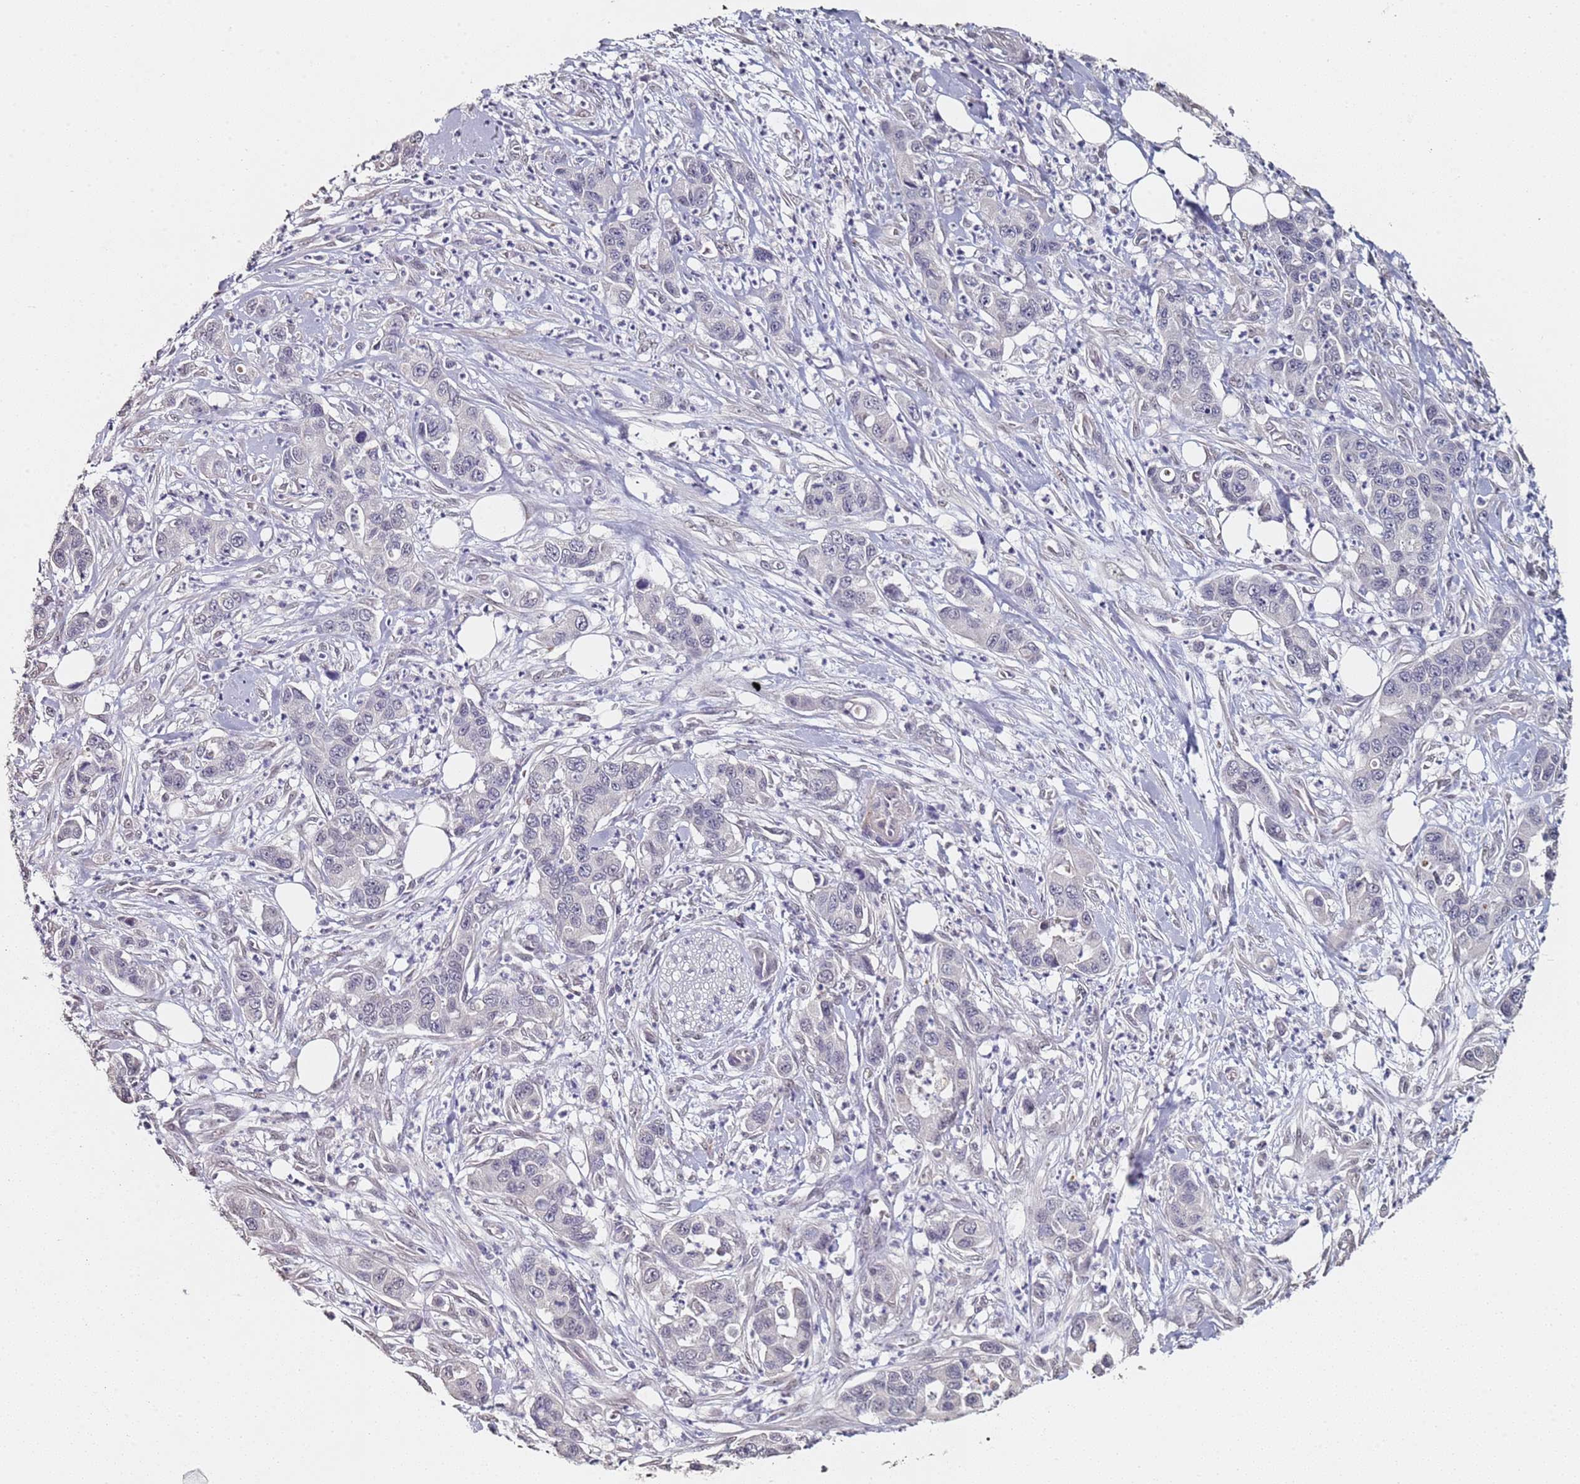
{"staining": {"intensity": "negative", "quantity": "none", "location": "none"}, "tissue": "pancreatic cancer", "cell_type": "Tumor cells", "image_type": "cancer", "snomed": [{"axis": "morphology", "description": "Adenocarcinoma, NOS"}, {"axis": "topography", "description": "Pancreas"}], "caption": "The immunohistochemistry (IHC) image has no significant staining in tumor cells of pancreatic cancer (adenocarcinoma) tissue. (Immunohistochemistry (ihc), brightfield microscopy, high magnification).", "gene": "DNAH11", "patient": {"sex": "male", "age": 73}}